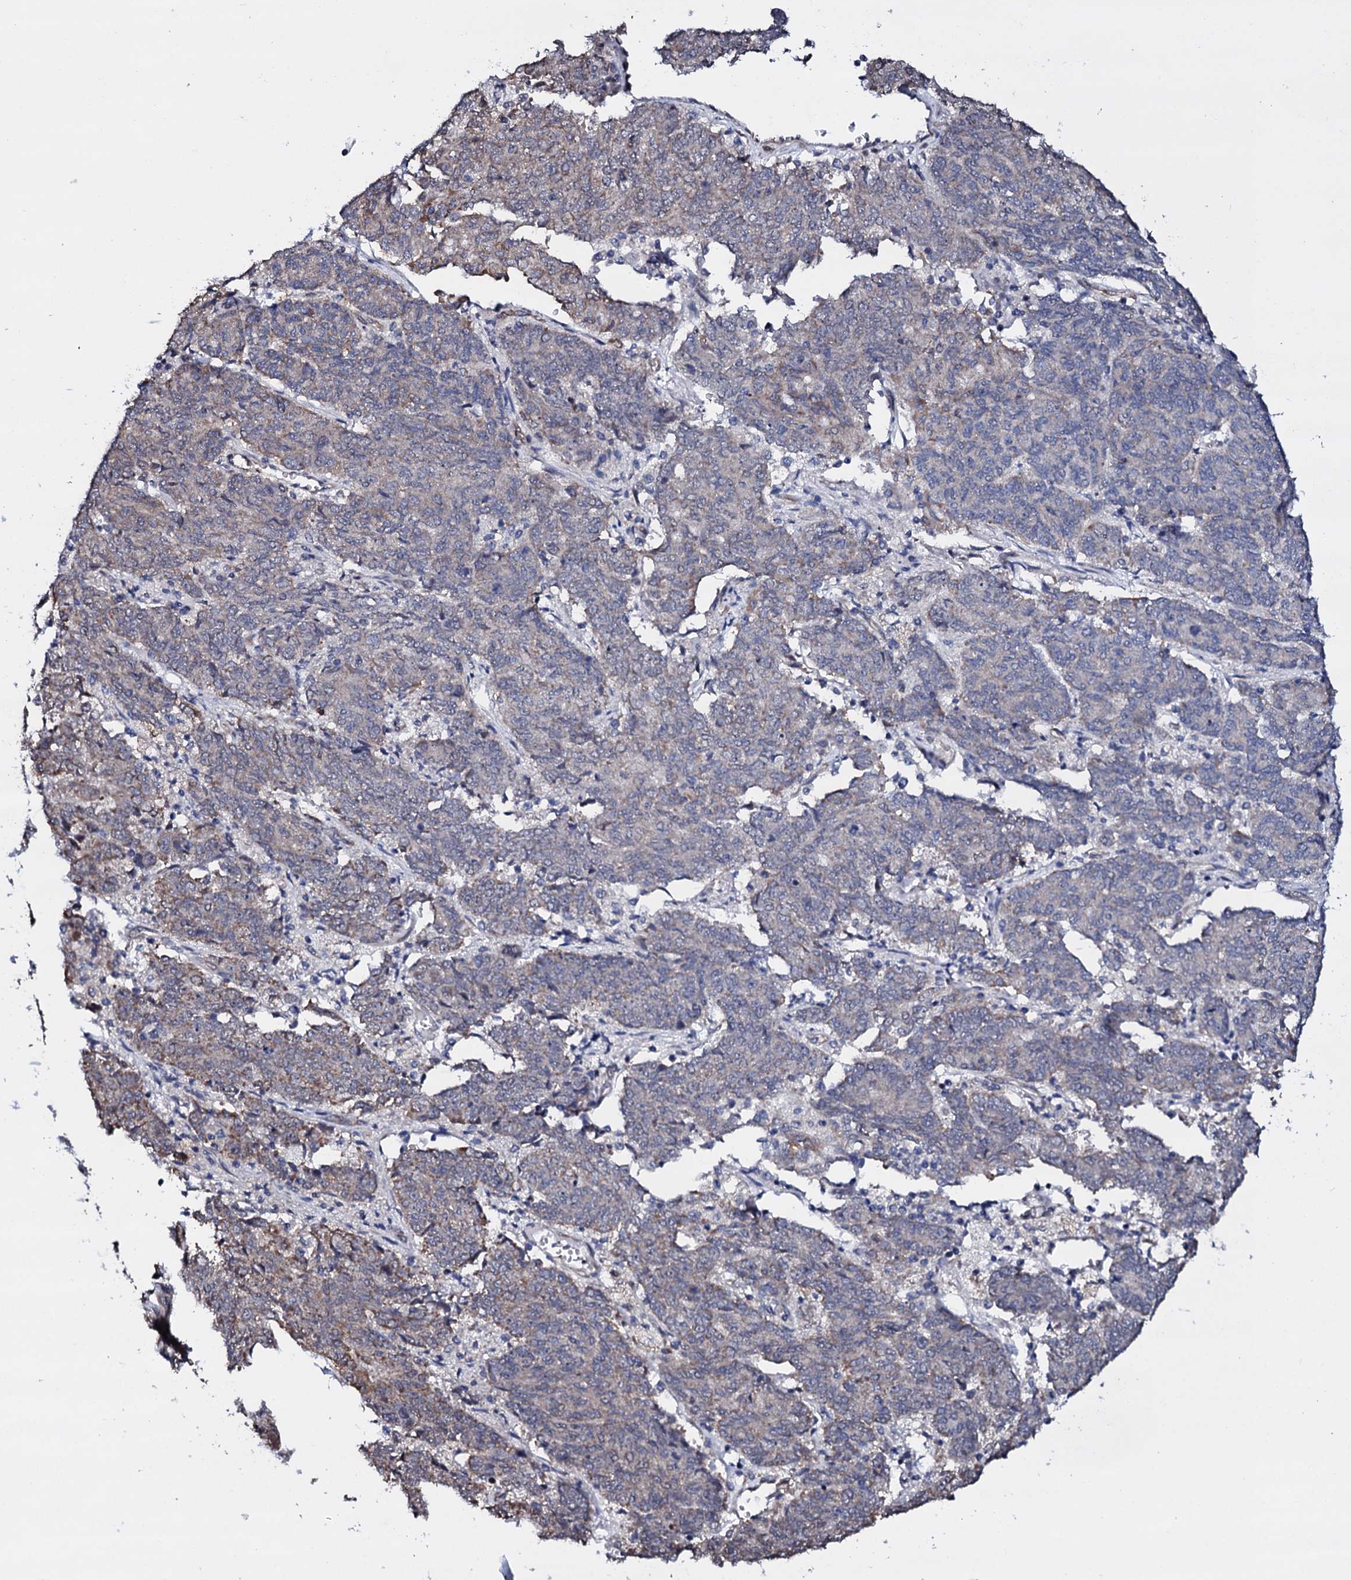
{"staining": {"intensity": "moderate", "quantity": "<25%", "location": "cytoplasmic/membranous"}, "tissue": "endometrial cancer", "cell_type": "Tumor cells", "image_type": "cancer", "snomed": [{"axis": "morphology", "description": "Adenocarcinoma, NOS"}, {"axis": "topography", "description": "Endometrium"}], "caption": "Immunohistochemistry of adenocarcinoma (endometrial) shows low levels of moderate cytoplasmic/membranous staining in about <25% of tumor cells.", "gene": "GAREM1", "patient": {"sex": "female", "age": 80}}